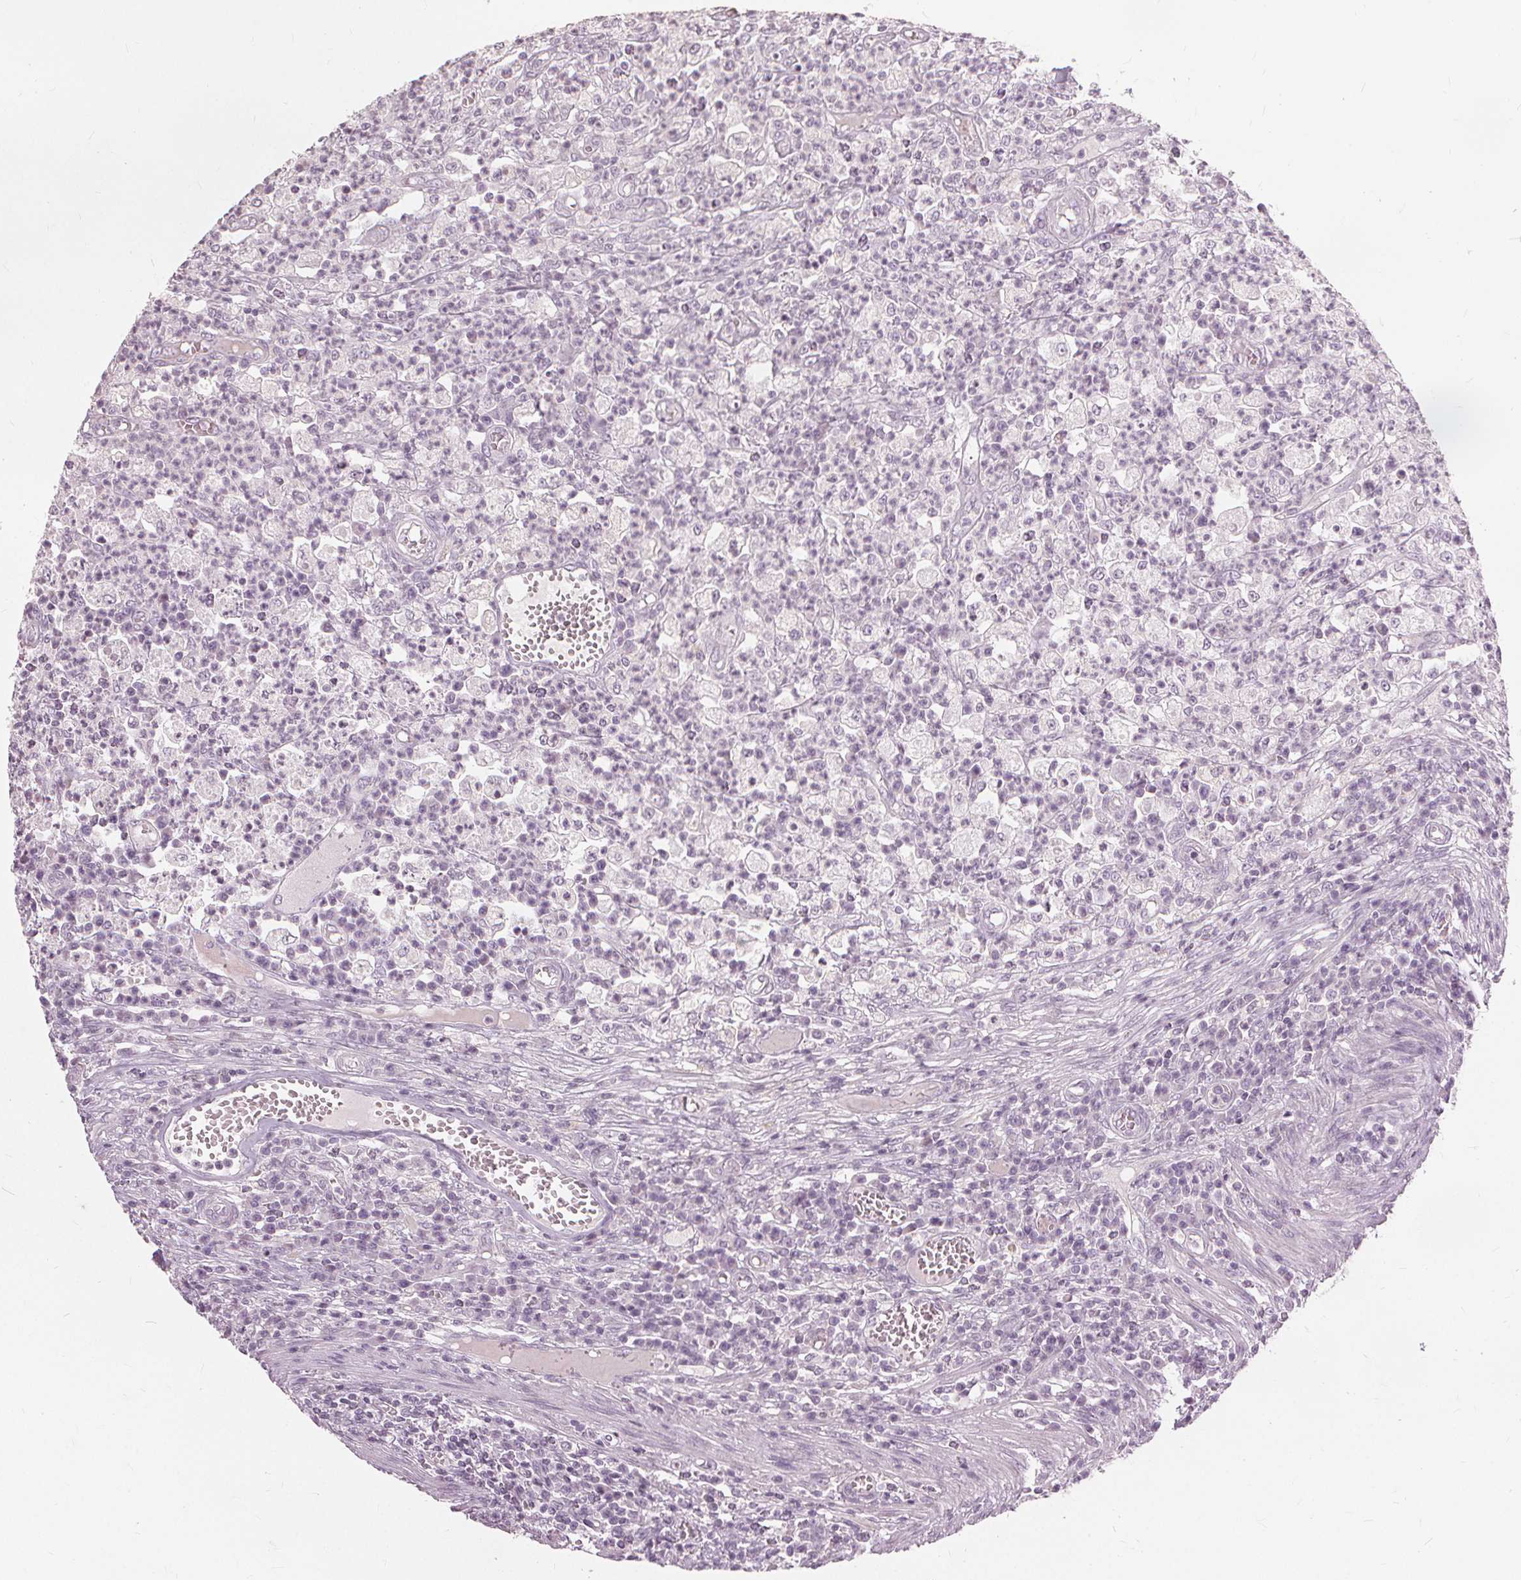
{"staining": {"intensity": "negative", "quantity": "none", "location": "none"}, "tissue": "colorectal cancer", "cell_type": "Tumor cells", "image_type": "cancer", "snomed": [{"axis": "morphology", "description": "Normal tissue, NOS"}, {"axis": "morphology", "description": "Adenocarcinoma, NOS"}, {"axis": "topography", "description": "Colon"}], "caption": "Human colorectal adenocarcinoma stained for a protein using immunohistochemistry exhibits no positivity in tumor cells.", "gene": "SFTPD", "patient": {"sex": "male", "age": 65}}